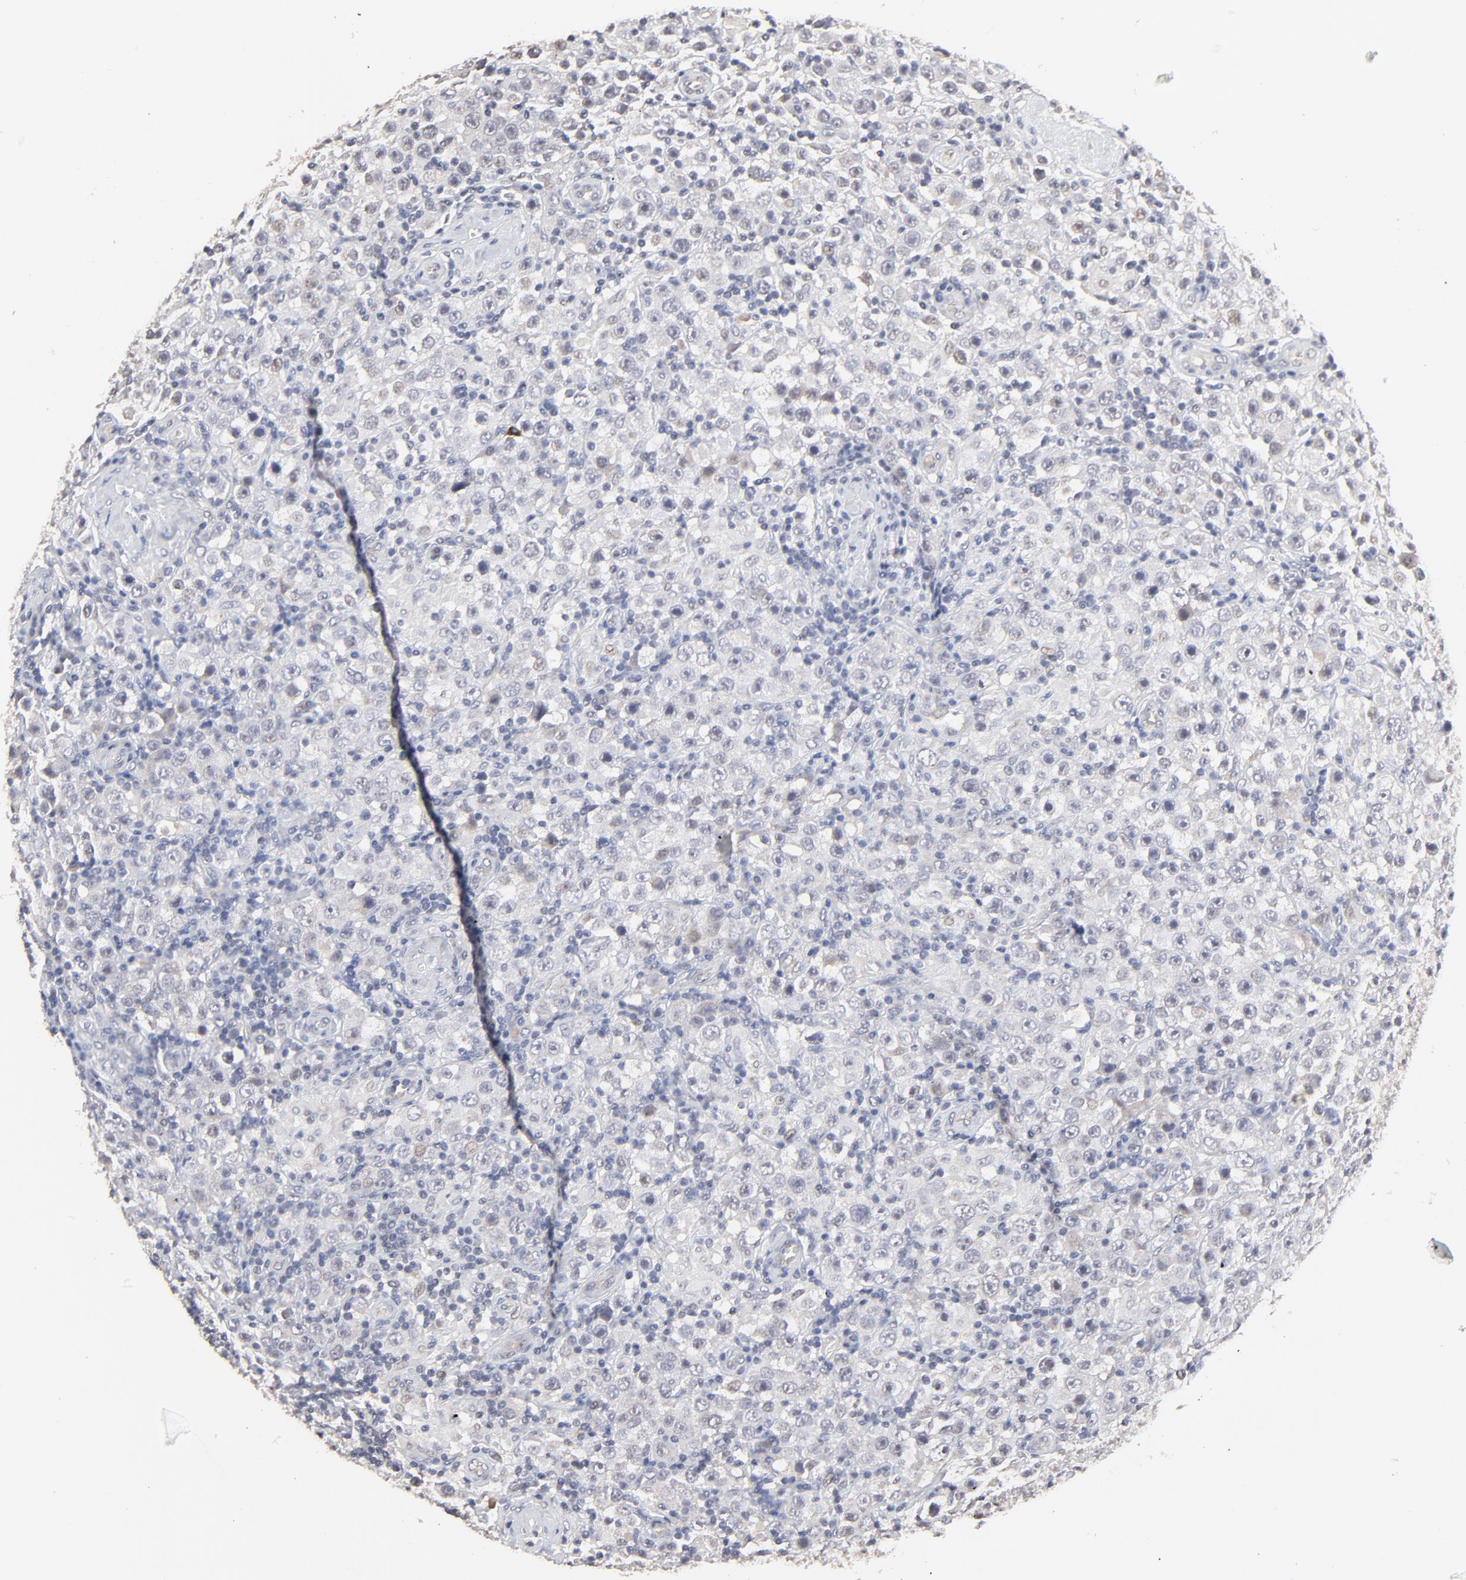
{"staining": {"intensity": "negative", "quantity": "none", "location": "none"}, "tissue": "testis cancer", "cell_type": "Tumor cells", "image_type": "cancer", "snomed": [{"axis": "morphology", "description": "Seminoma, NOS"}, {"axis": "topography", "description": "Testis"}], "caption": "A high-resolution micrograph shows immunohistochemistry (IHC) staining of seminoma (testis), which shows no significant expression in tumor cells. (DAB immunohistochemistry with hematoxylin counter stain).", "gene": "FAM199X", "patient": {"sex": "male", "age": 32}}